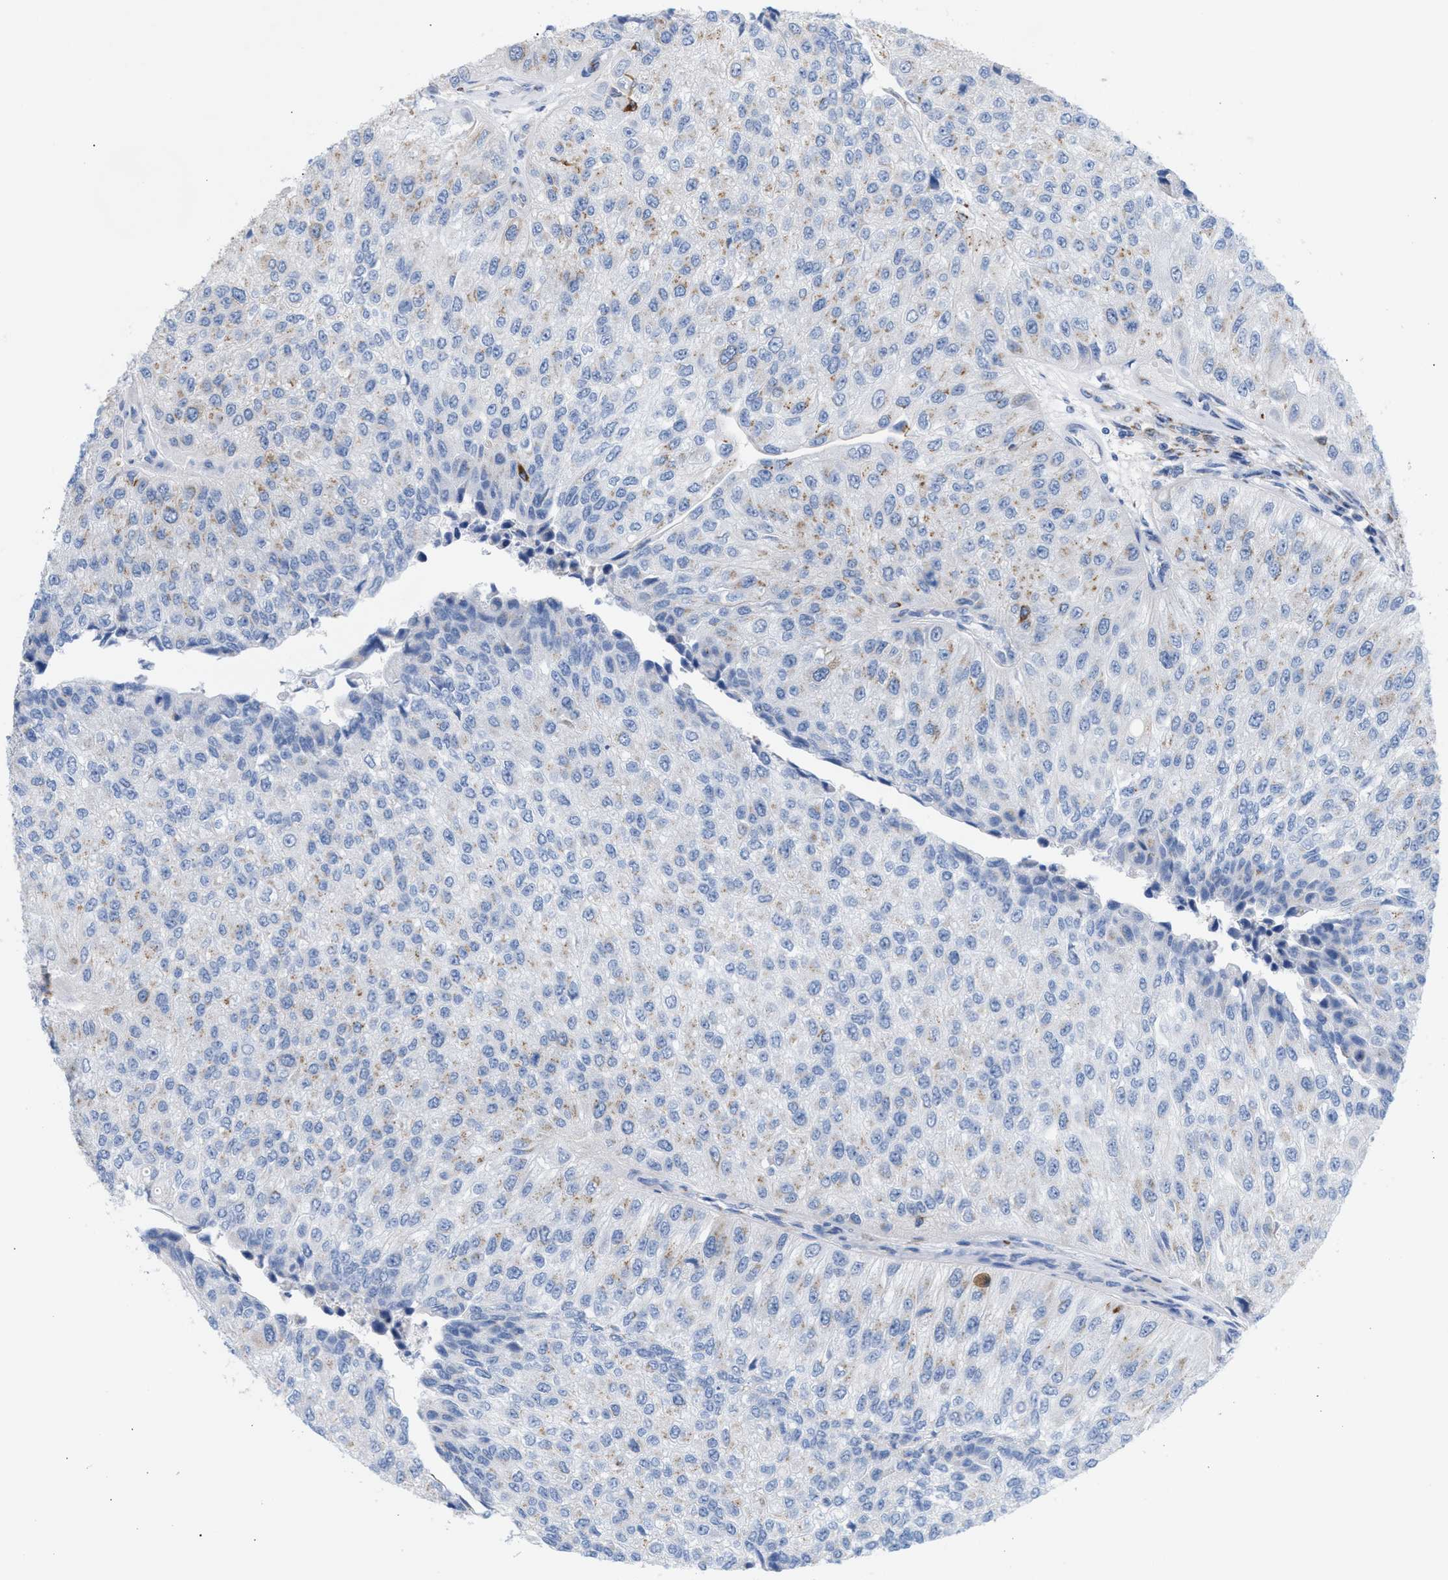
{"staining": {"intensity": "negative", "quantity": "none", "location": "none"}, "tissue": "urothelial cancer", "cell_type": "Tumor cells", "image_type": "cancer", "snomed": [{"axis": "morphology", "description": "Urothelial carcinoma, High grade"}, {"axis": "topography", "description": "Kidney"}, {"axis": "topography", "description": "Urinary bladder"}], "caption": "Immunohistochemistry of human high-grade urothelial carcinoma reveals no expression in tumor cells.", "gene": "TACC3", "patient": {"sex": "male", "age": 77}}